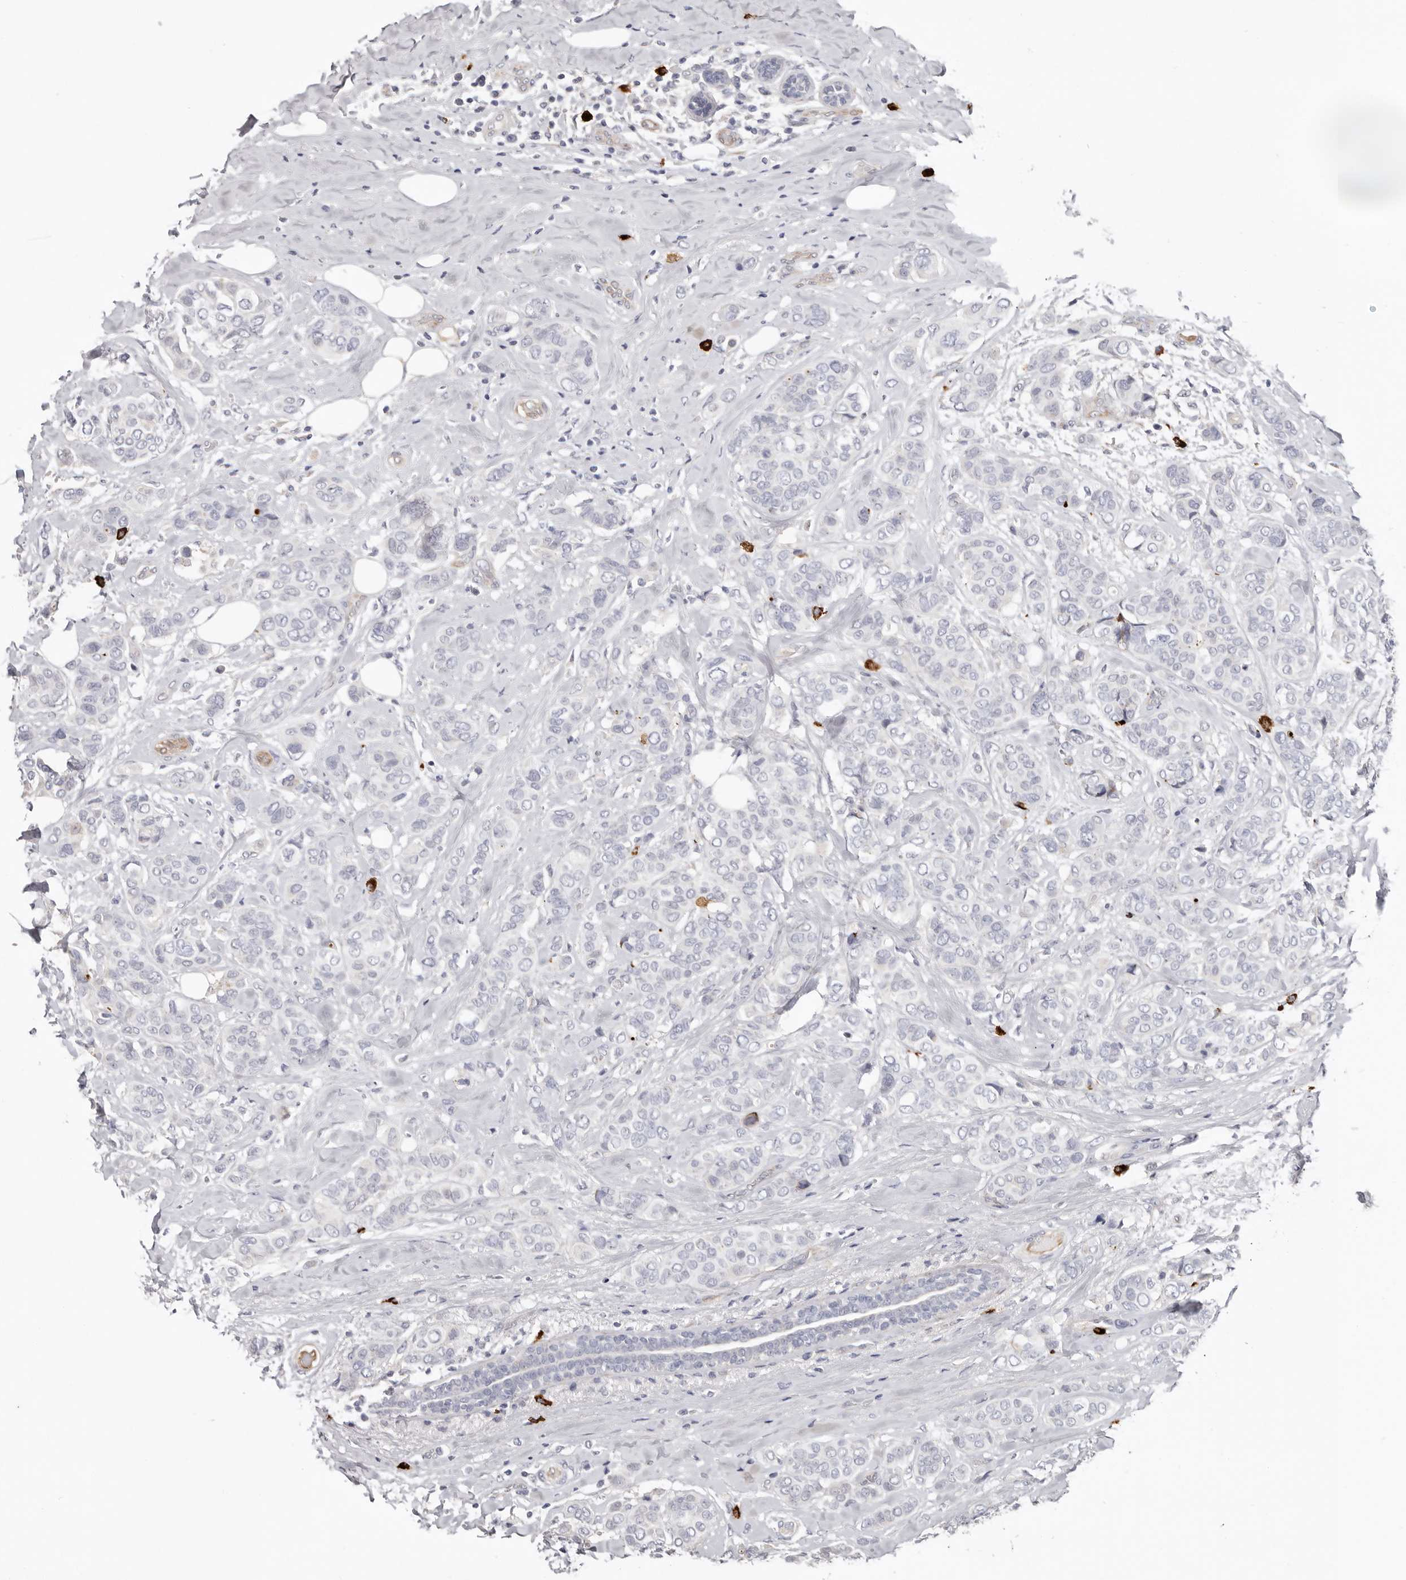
{"staining": {"intensity": "negative", "quantity": "none", "location": "none"}, "tissue": "breast cancer", "cell_type": "Tumor cells", "image_type": "cancer", "snomed": [{"axis": "morphology", "description": "Lobular carcinoma"}, {"axis": "topography", "description": "Breast"}], "caption": "Tumor cells show no significant staining in breast lobular carcinoma.", "gene": "PKDCC", "patient": {"sex": "female", "age": 51}}